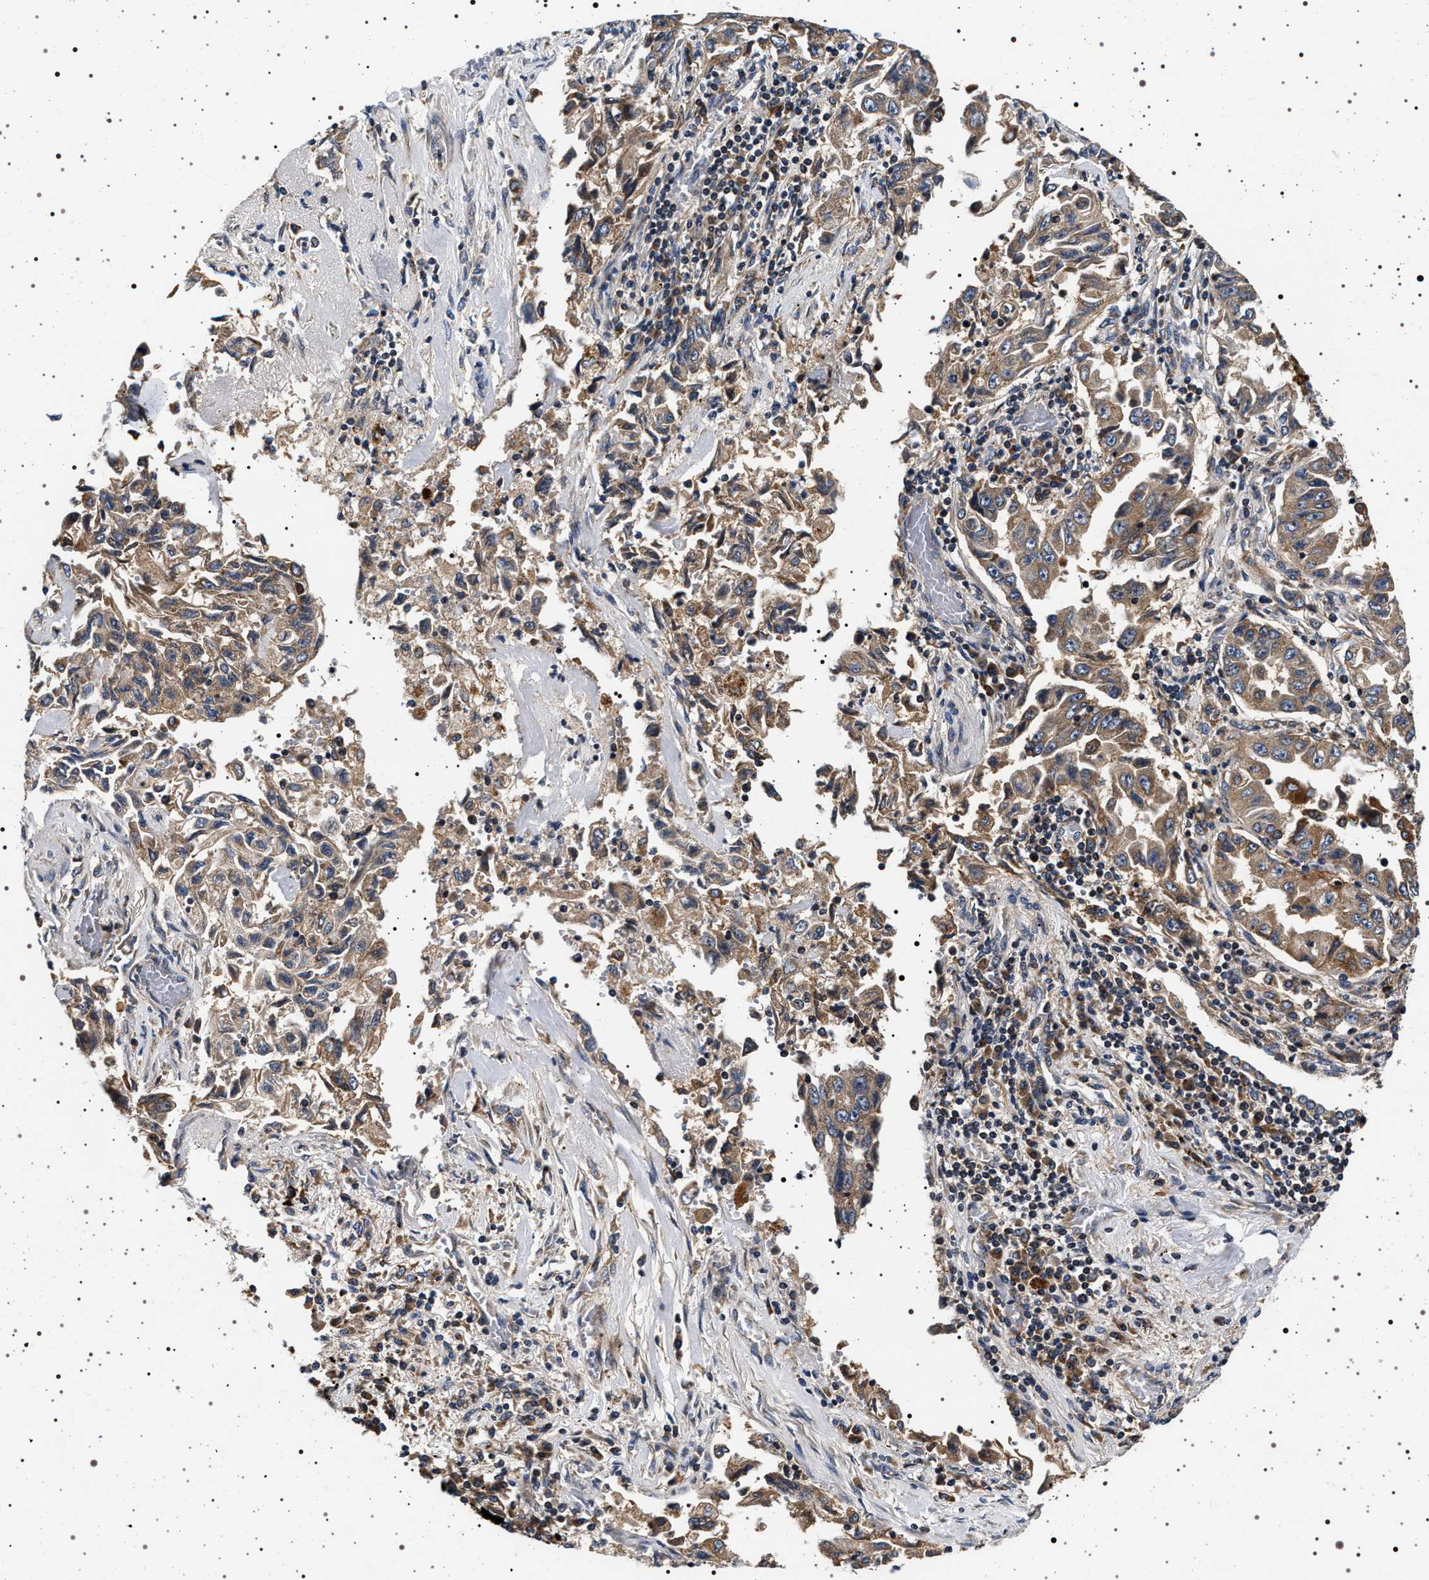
{"staining": {"intensity": "moderate", "quantity": ">75%", "location": "cytoplasmic/membranous"}, "tissue": "lung cancer", "cell_type": "Tumor cells", "image_type": "cancer", "snomed": [{"axis": "morphology", "description": "Adenocarcinoma, NOS"}, {"axis": "topography", "description": "Lung"}], "caption": "Protein analysis of lung adenocarcinoma tissue exhibits moderate cytoplasmic/membranous staining in about >75% of tumor cells. (brown staining indicates protein expression, while blue staining denotes nuclei).", "gene": "DCBLD2", "patient": {"sex": "female", "age": 51}}